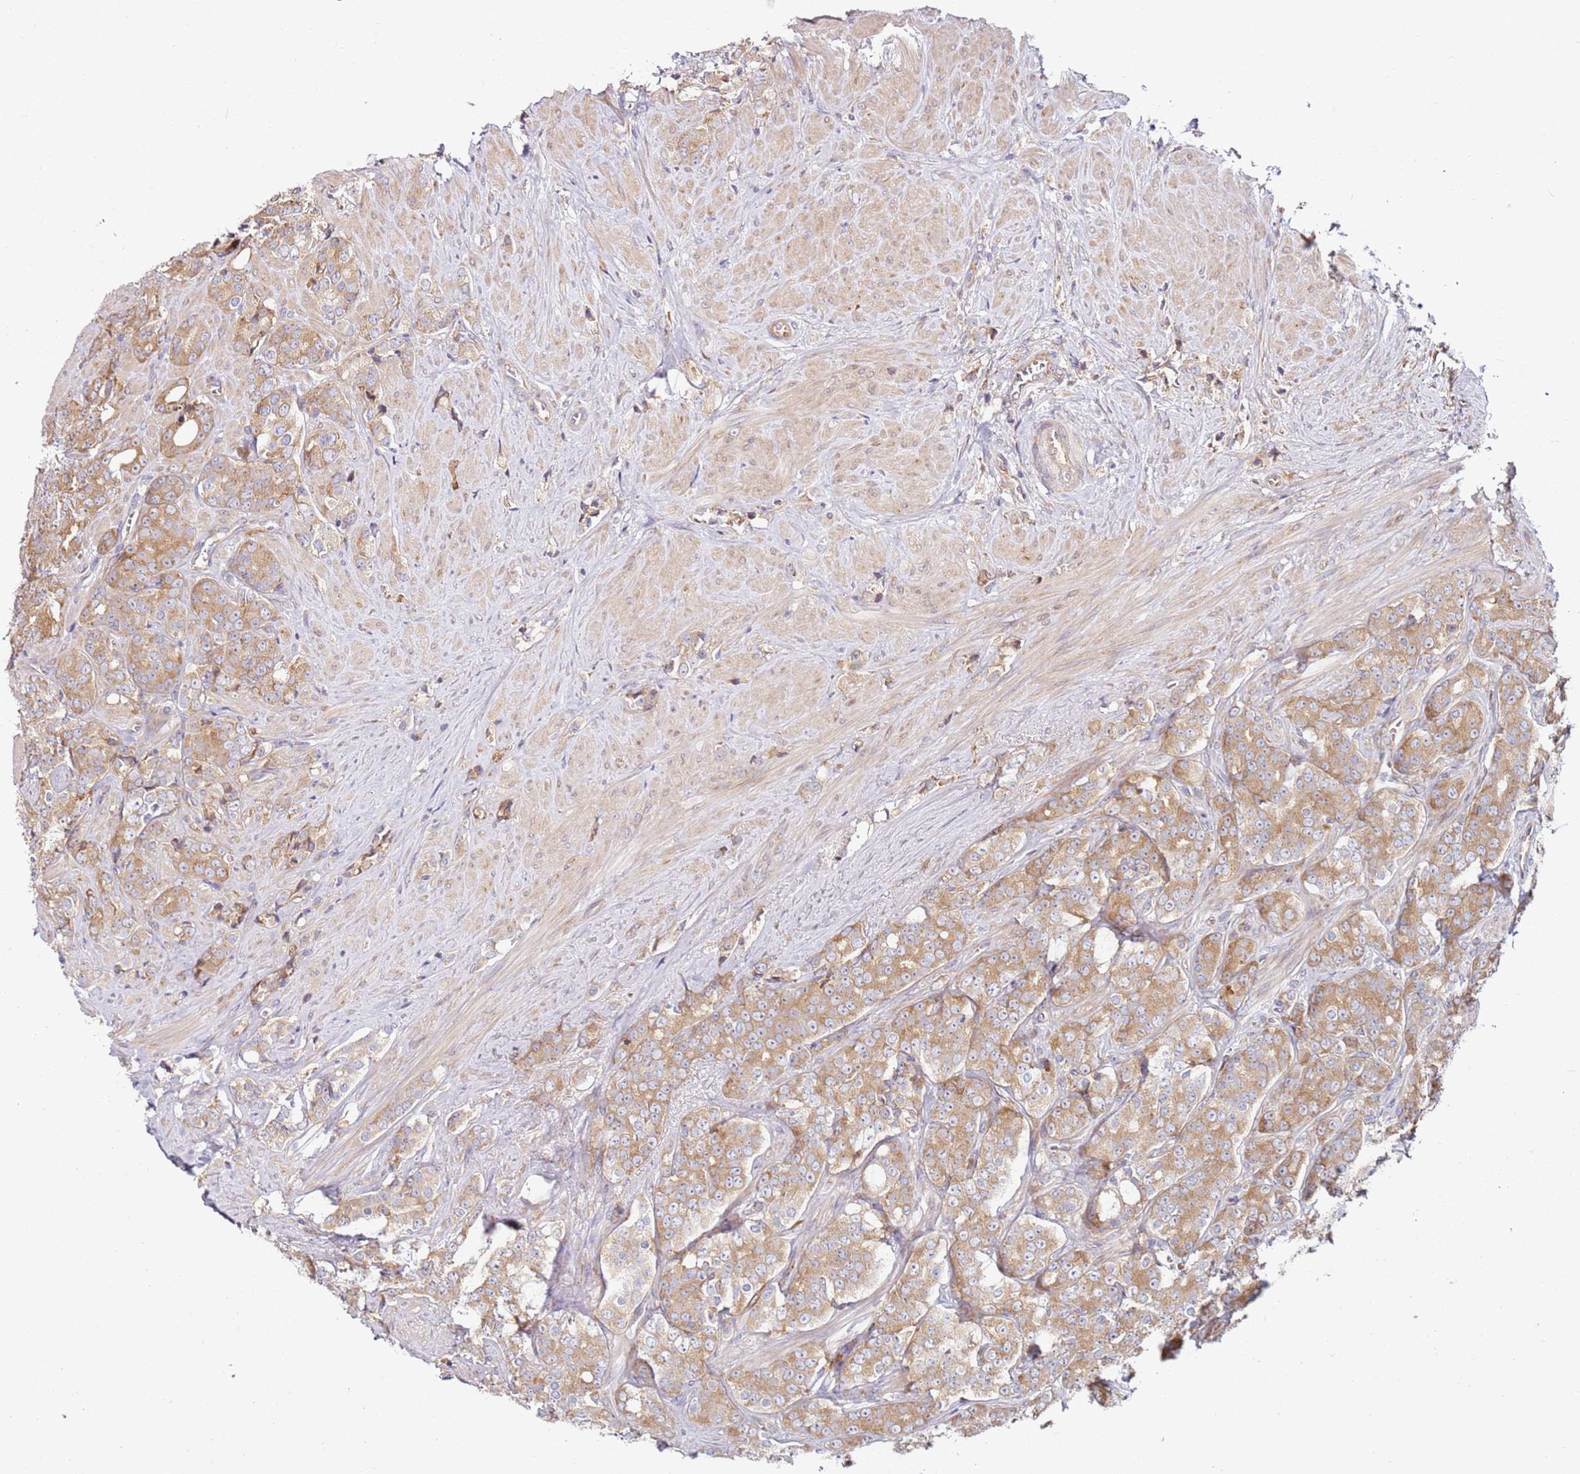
{"staining": {"intensity": "moderate", "quantity": ">75%", "location": "cytoplasmic/membranous"}, "tissue": "prostate cancer", "cell_type": "Tumor cells", "image_type": "cancer", "snomed": [{"axis": "morphology", "description": "Adenocarcinoma, High grade"}, {"axis": "topography", "description": "Prostate"}], "caption": "A histopathology image of prostate high-grade adenocarcinoma stained for a protein displays moderate cytoplasmic/membranous brown staining in tumor cells. Immunohistochemistry (ihc) stains the protein in brown and the nuclei are stained blue.", "gene": "RPS3A", "patient": {"sex": "male", "age": 62}}